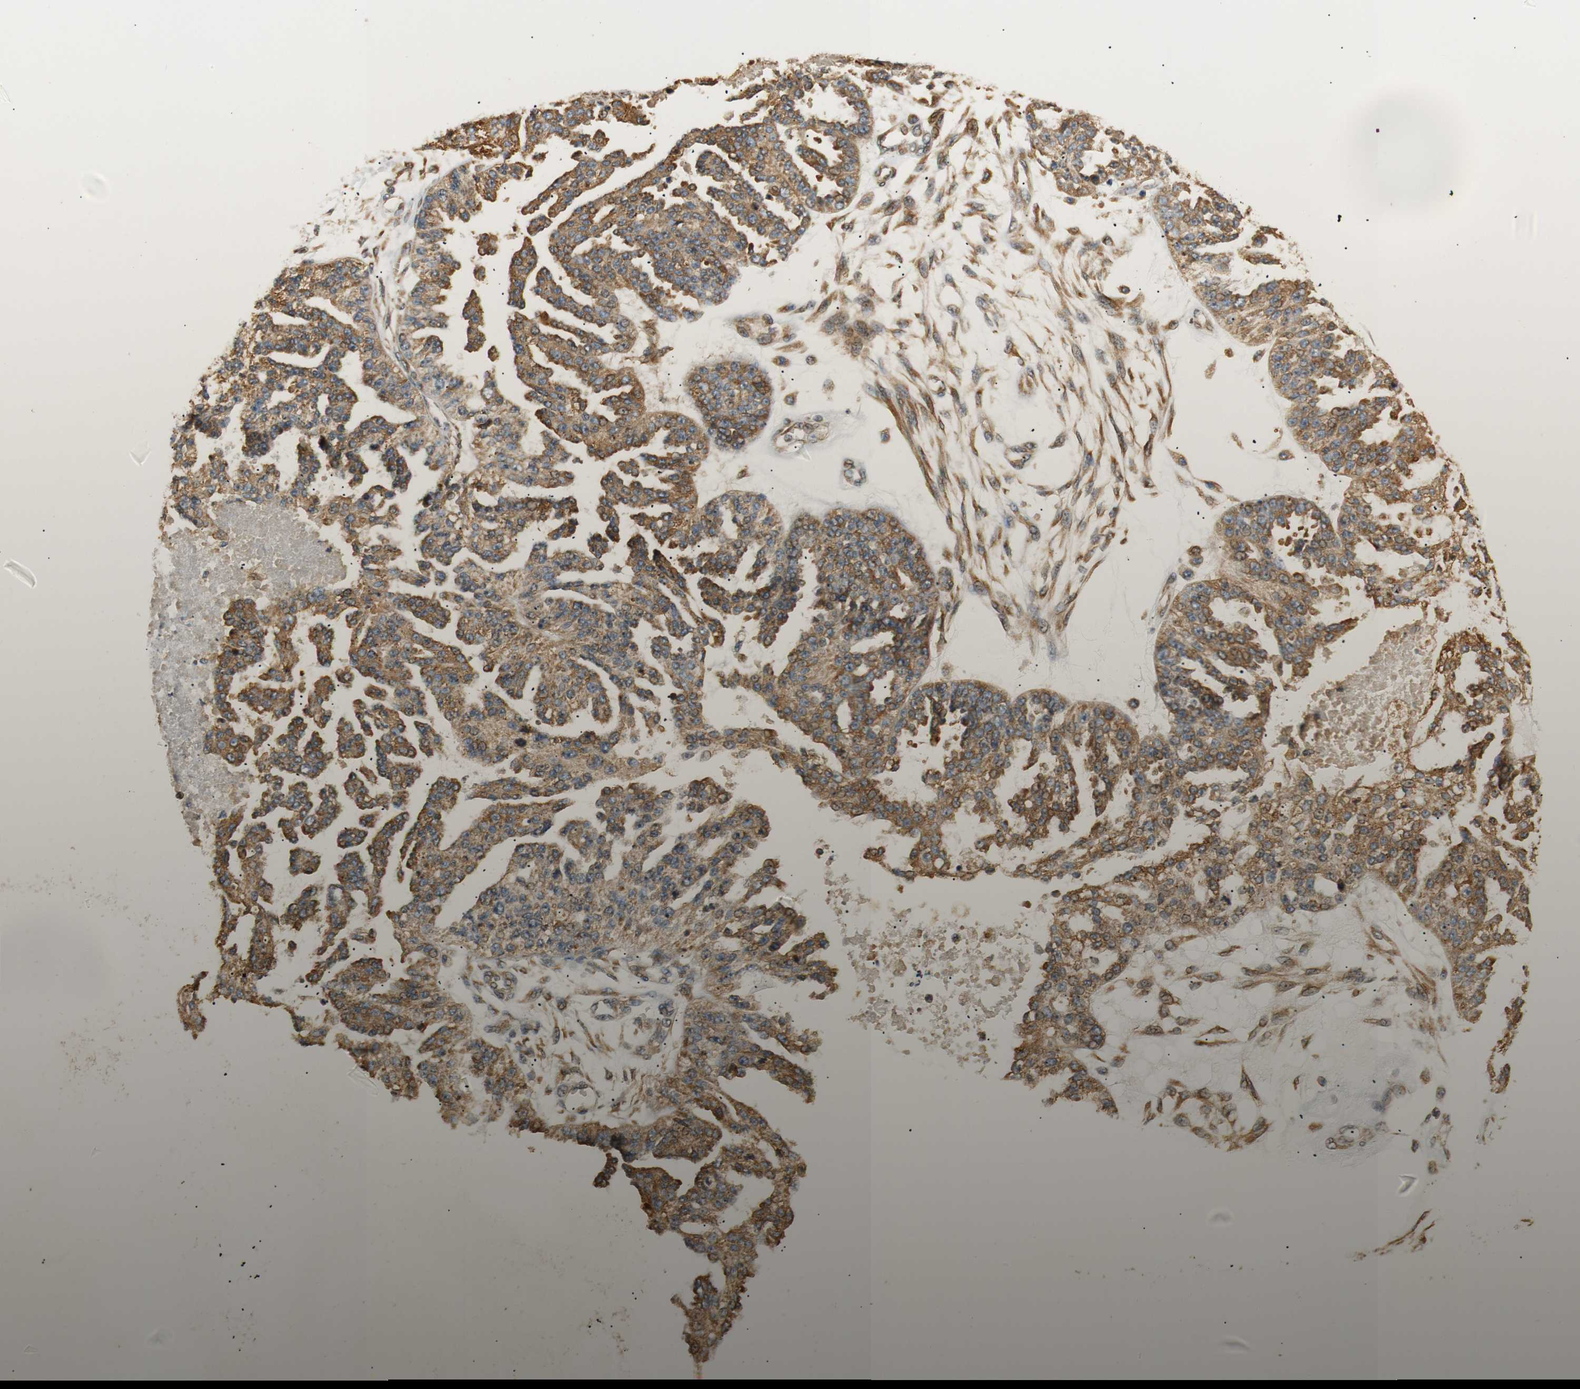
{"staining": {"intensity": "moderate", "quantity": ">75%", "location": "cytoplasmic/membranous"}, "tissue": "ovarian cancer", "cell_type": "Tumor cells", "image_type": "cancer", "snomed": [{"axis": "morphology", "description": "Cystadenocarcinoma, serous, NOS"}, {"axis": "topography", "description": "Ovary"}], "caption": "Immunohistochemical staining of human ovarian cancer (serous cystadenocarcinoma) demonstrates moderate cytoplasmic/membranous protein expression in approximately >75% of tumor cells.", "gene": "TMED2", "patient": {"sex": "female", "age": 58}}